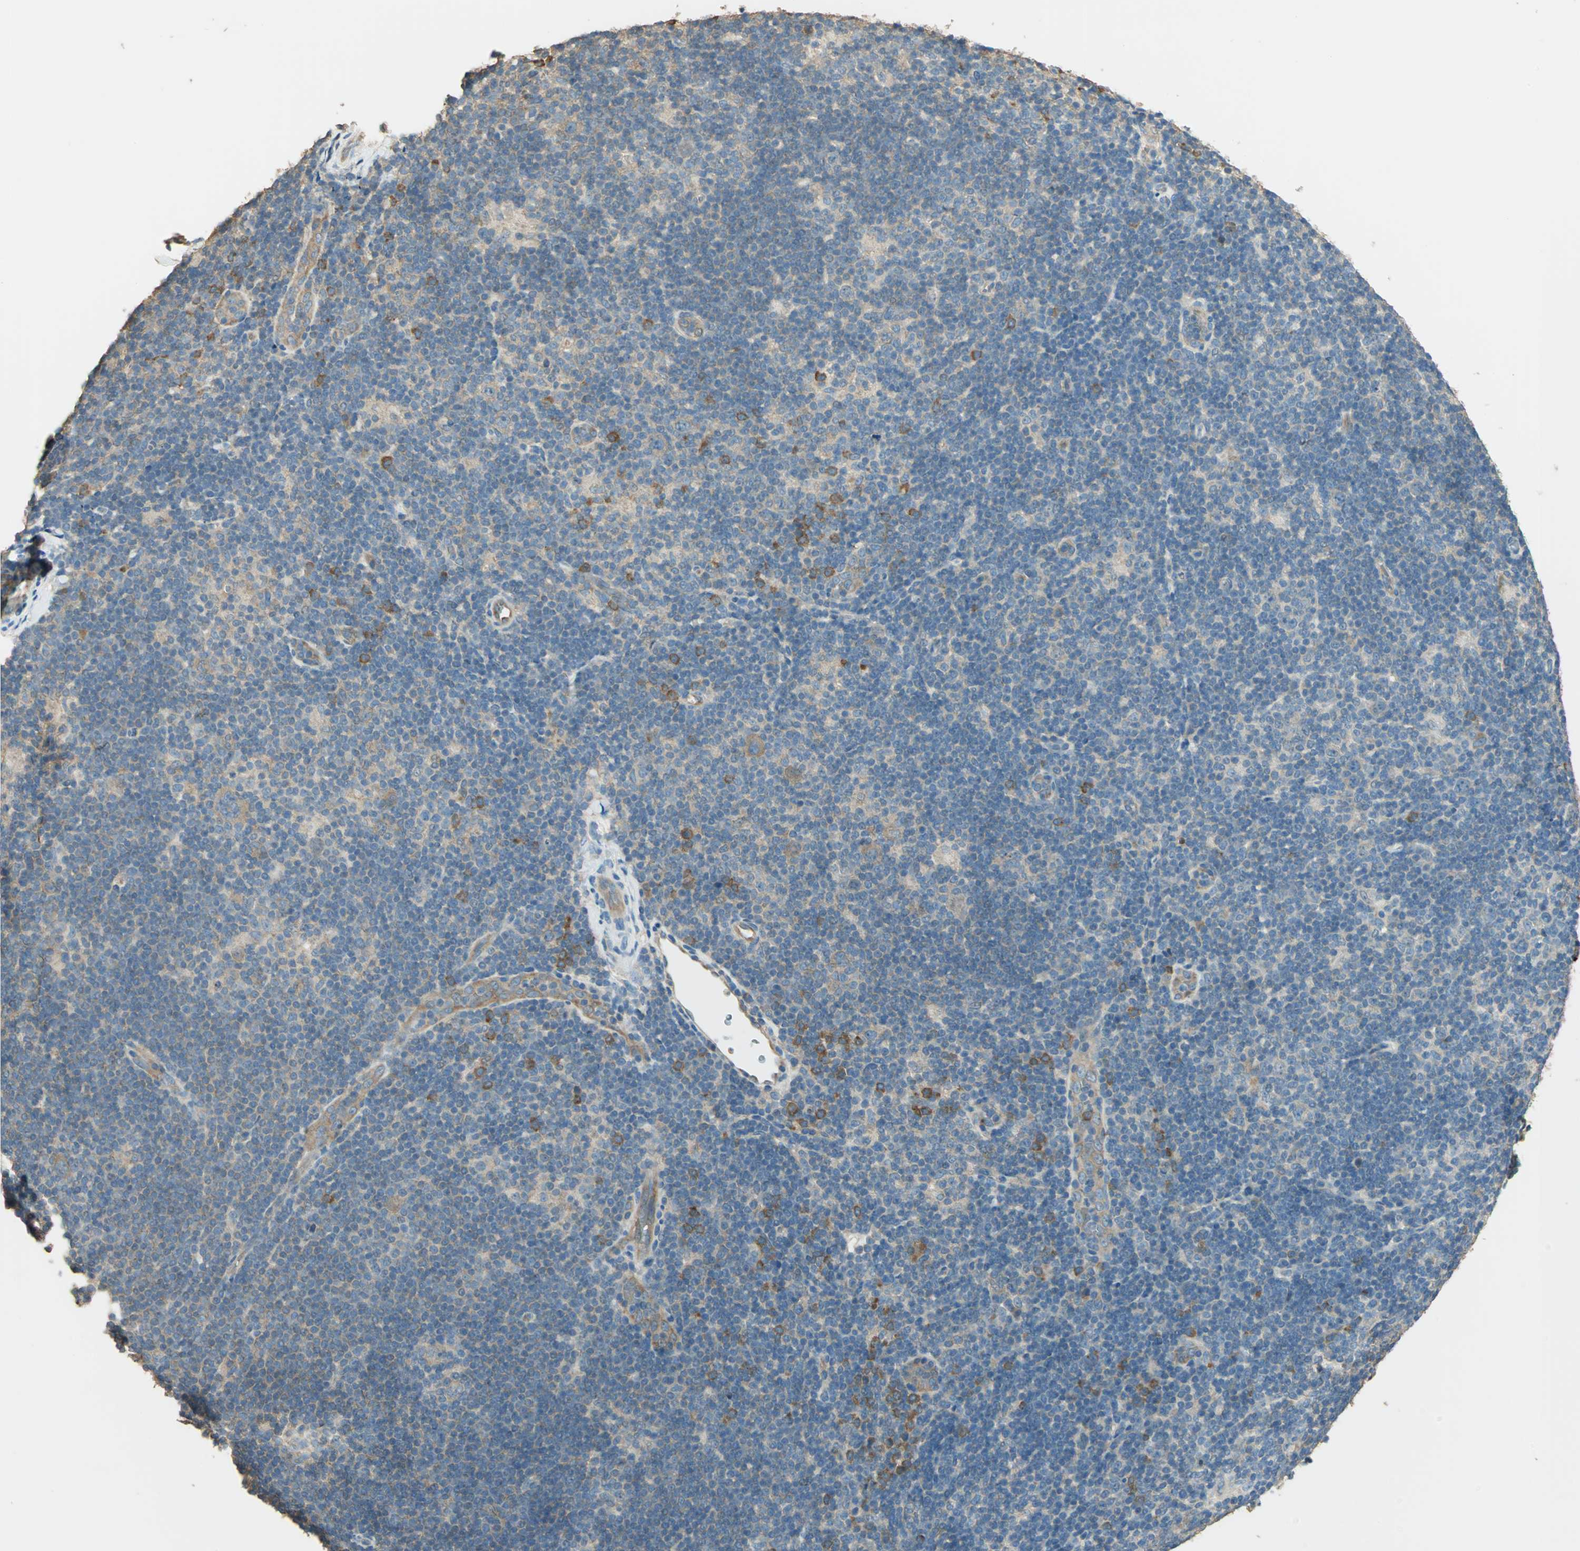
{"staining": {"intensity": "strong", "quantity": "<25%", "location": "cytoplasmic/membranous"}, "tissue": "lymphoma", "cell_type": "Tumor cells", "image_type": "cancer", "snomed": [{"axis": "morphology", "description": "Hodgkin's disease, NOS"}, {"axis": "topography", "description": "Lymph node"}], "caption": "The immunohistochemical stain labels strong cytoplasmic/membranous staining in tumor cells of Hodgkin's disease tissue.", "gene": "SHC2", "patient": {"sex": "female", "age": 57}}